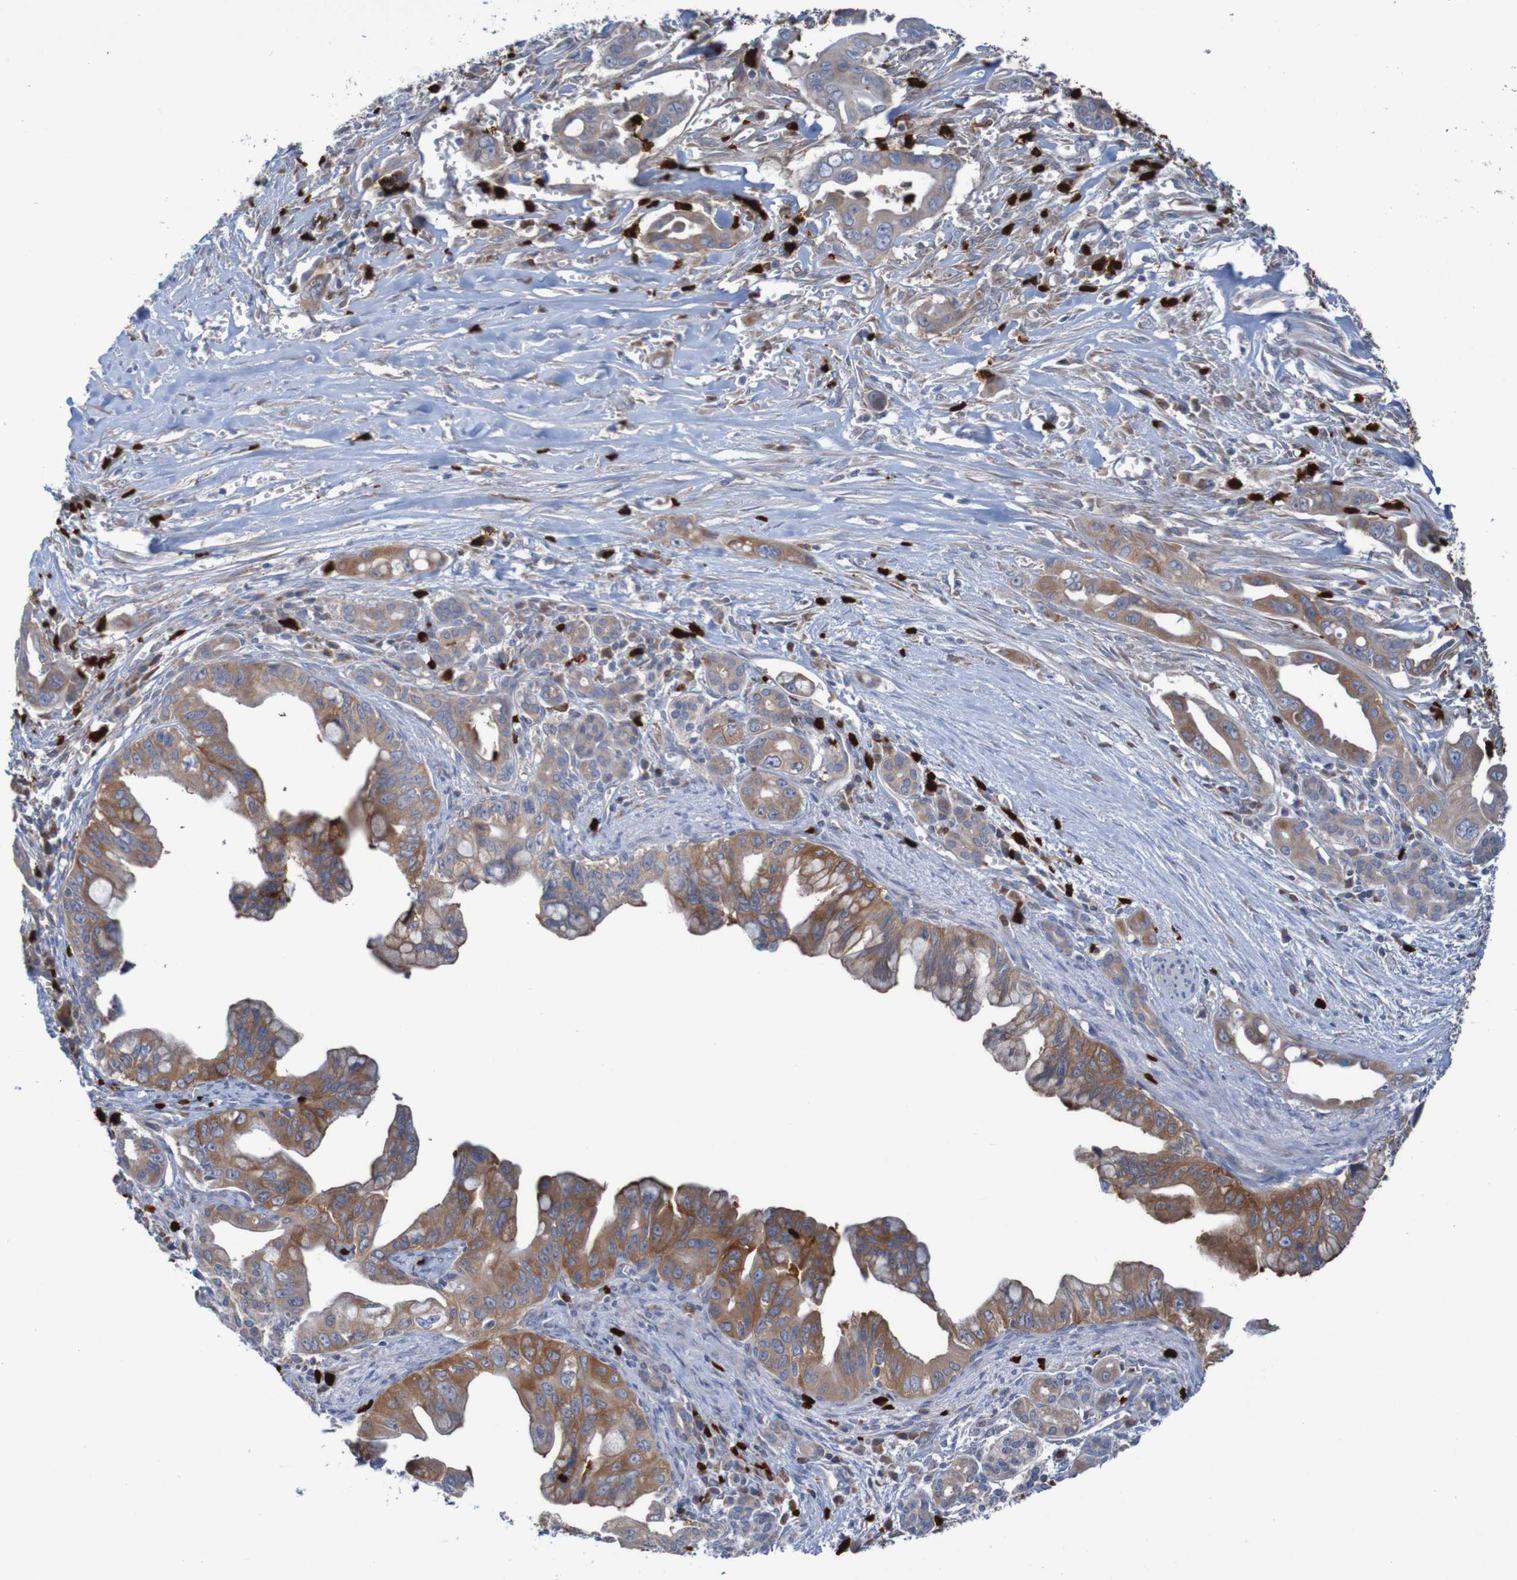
{"staining": {"intensity": "moderate", "quantity": ">75%", "location": "cytoplasmic/membranous"}, "tissue": "pancreatic cancer", "cell_type": "Tumor cells", "image_type": "cancer", "snomed": [{"axis": "morphology", "description": "Adenocarcinoma, NOS"}, {"axis": "topography", "description": "Pancreas"}], "caption": "An immunohistochemistry histopathology image of tumor tissue is shown. Protein staining in brown shows moderate cytoplasmic/membranous positivity in pancreatic adenocarcinoma within tumor cells.", "gene": "PARP4", "patient": {"sex": "male", "age": 59}}